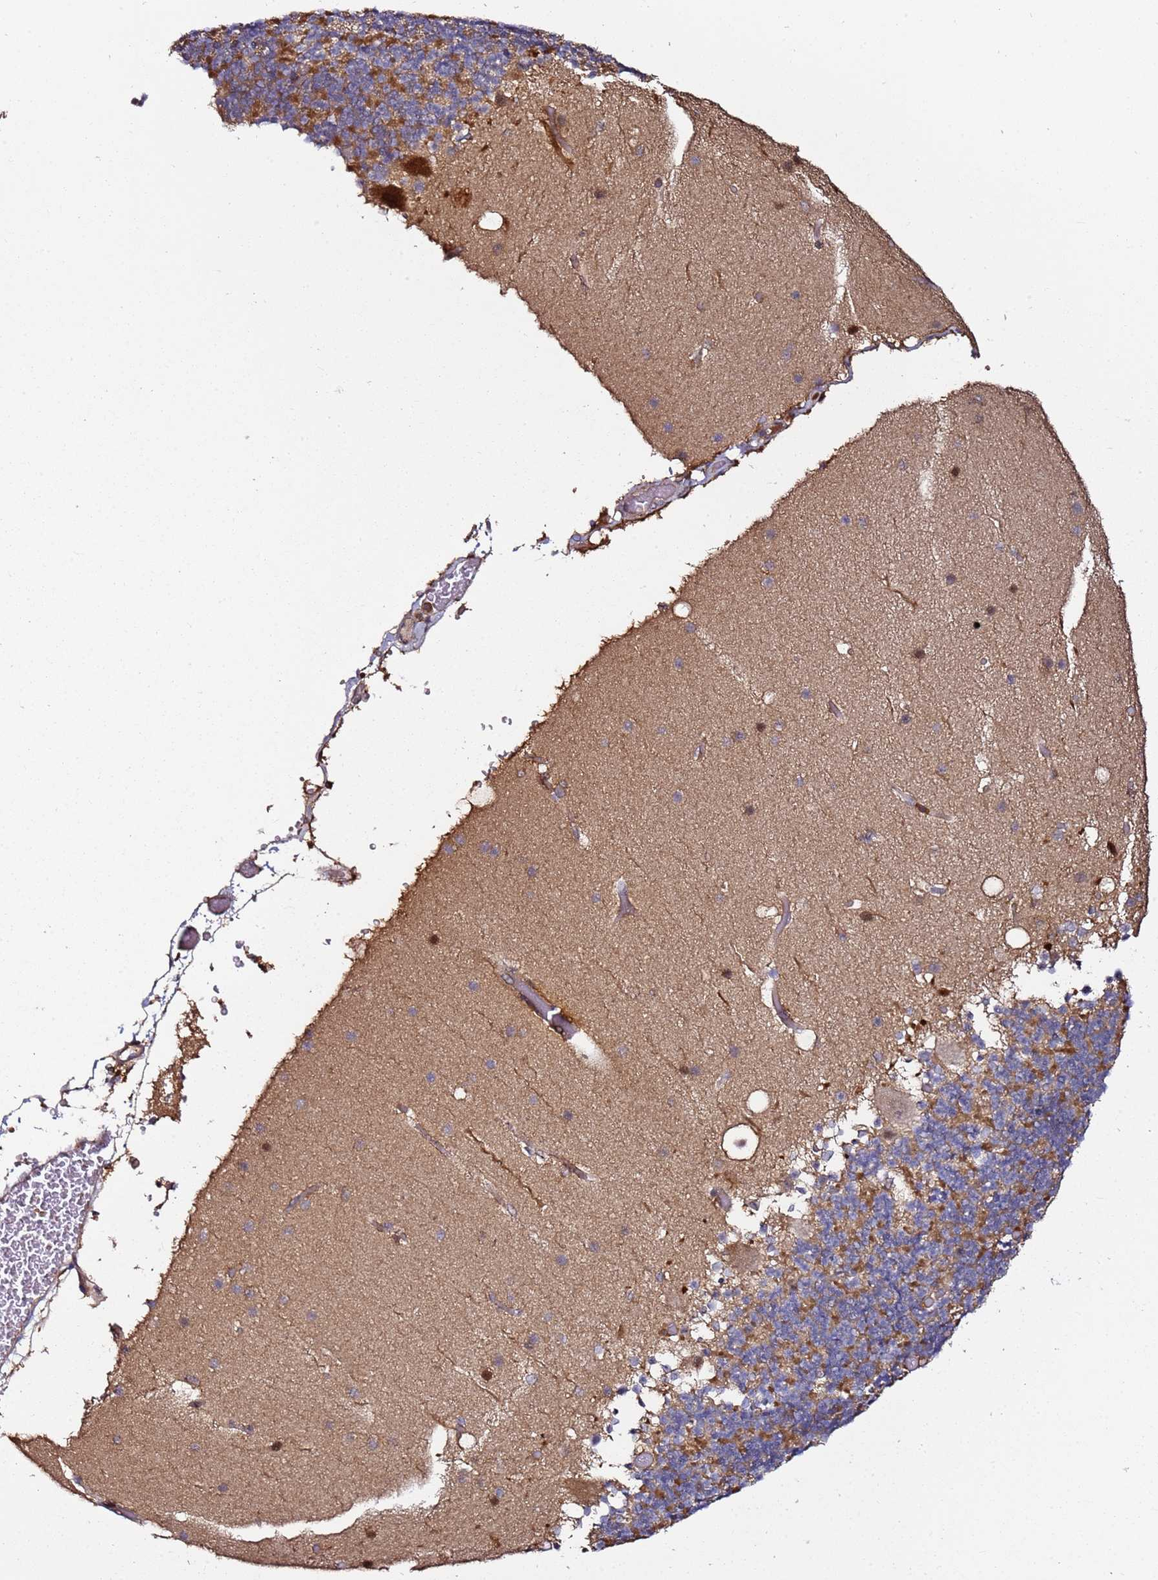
{"staining": {"intensity": "moderate", "quantity": "<25%", "location": "cytoplasmic/membranous"}, "tissue": "cerebellum", "cell_type": "Cells in granular layer", "image_type": "normal", "snomed": [{"axis": "morphology", "description": "Normal tissue, NOS"}, {"axis": "topography", "description": "Cerebellum"}], "caption": "The photomicrograph shows staining of unremarkable cerebellum, revealing moderate cytoplasmic/membranous protein expression (brown color) within cells in granular layer. The staining was performed using DAB (3,3'-diaminobenzidine), with brown indicating positive protein expression. Nuclei are stained blue with hematoxylin.", "gene": "PRMT7", "patient": {"sex": "male", "age": 57}}